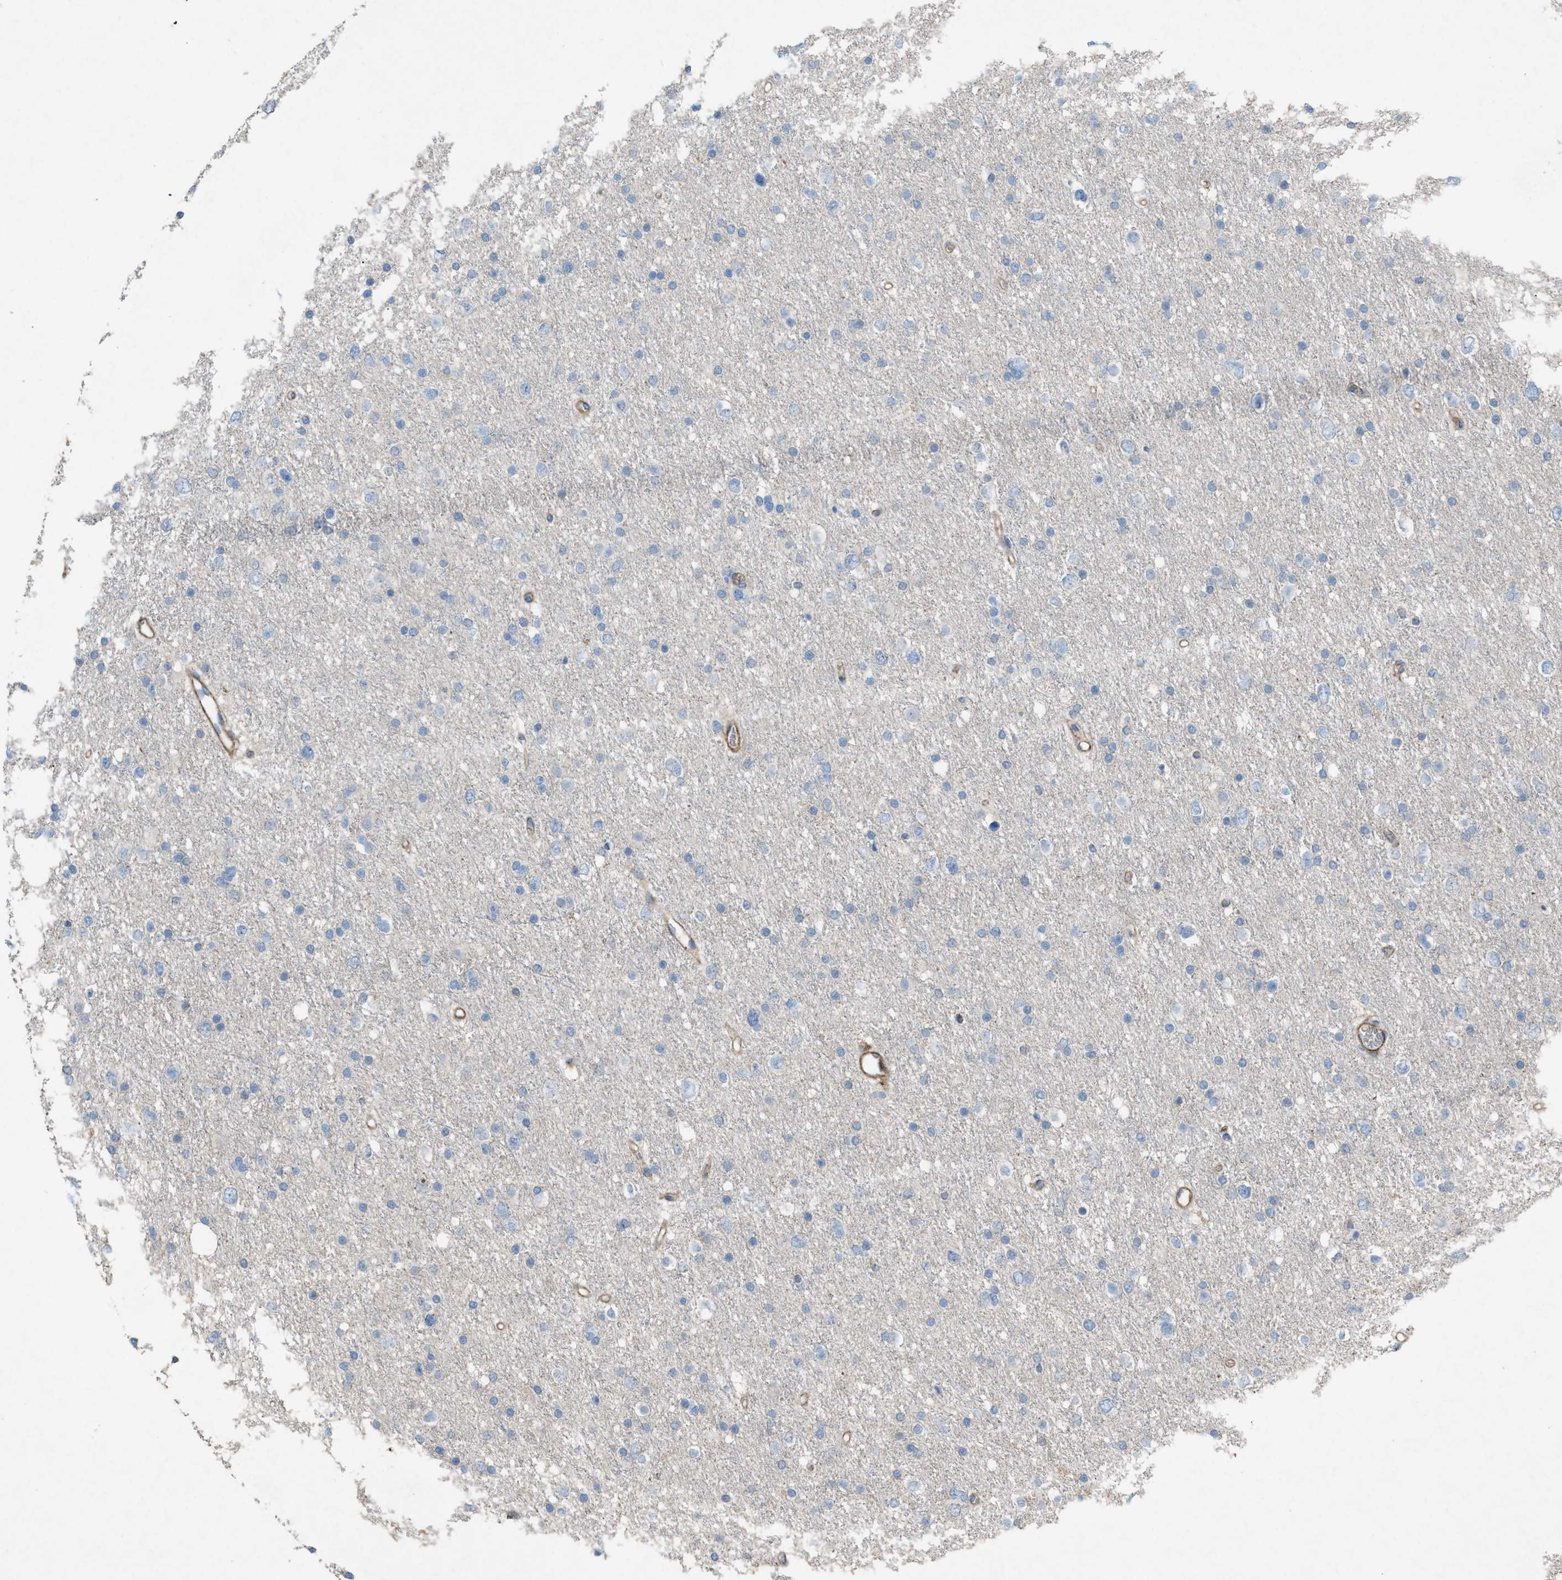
{"staining": {"intensity": "negative", "quantity": "none", "location": "none"}, "tissue": "glioma", "cell_type": "Tumor cells", "image_type": "cancer", "snomed": [{"axis": "morphology", "description": "Glioma, malignant, Low grade"}, {"axis": "topography", "description": "Brain"}], "caption": "Tumor cells show no significant protein positivity in glioma. (DAB (3,3'-diaminobenzidine) immunohistochemistry with hematoxylin counter stain).", "gene": "NCK2", "patient": {"sex": "female", "age": 37}}